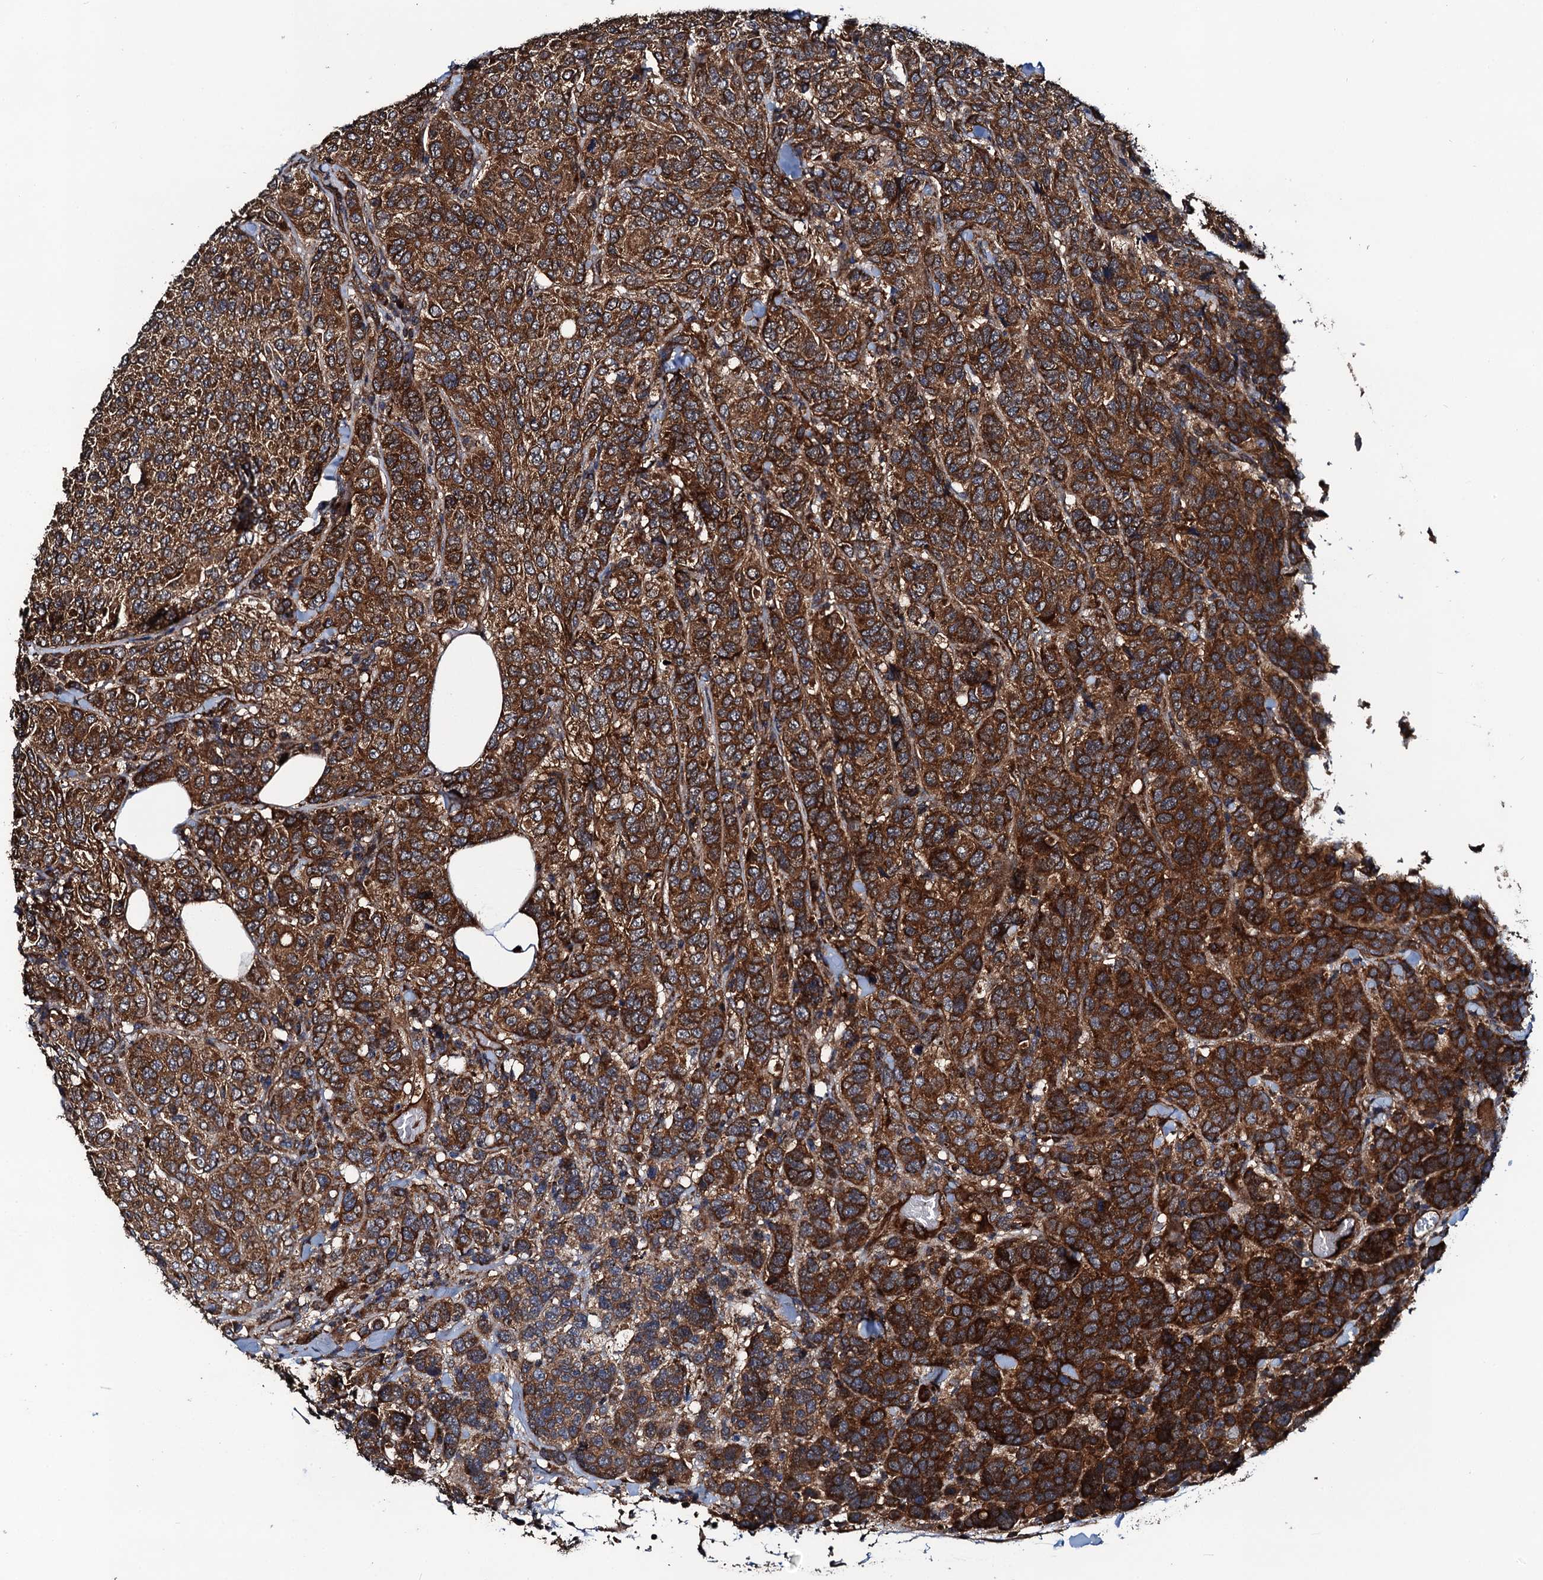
{"staining": {"intensity": "strong", "quantity": ">75%", "location": "cytoplasmic/membranous"}, "tissue": "breast cancer", "cell_type": "Tumor cells", "image_type": "cancer", "snomed": [{"axis": "morphology", "description": "Duct carcinoma"}, {"axis": "topography", "description": "Breast"}], "caption": "Immunohistochemistry (IHC) (DAB (3,3'-diaminobenzidine)) staining of breast cancer exhibits strong cytoplasmic/membranous protein positivity in about >75% of tumor cells.", "gene": "NEK1", "patient": {"sex": "female", "age": 55}}